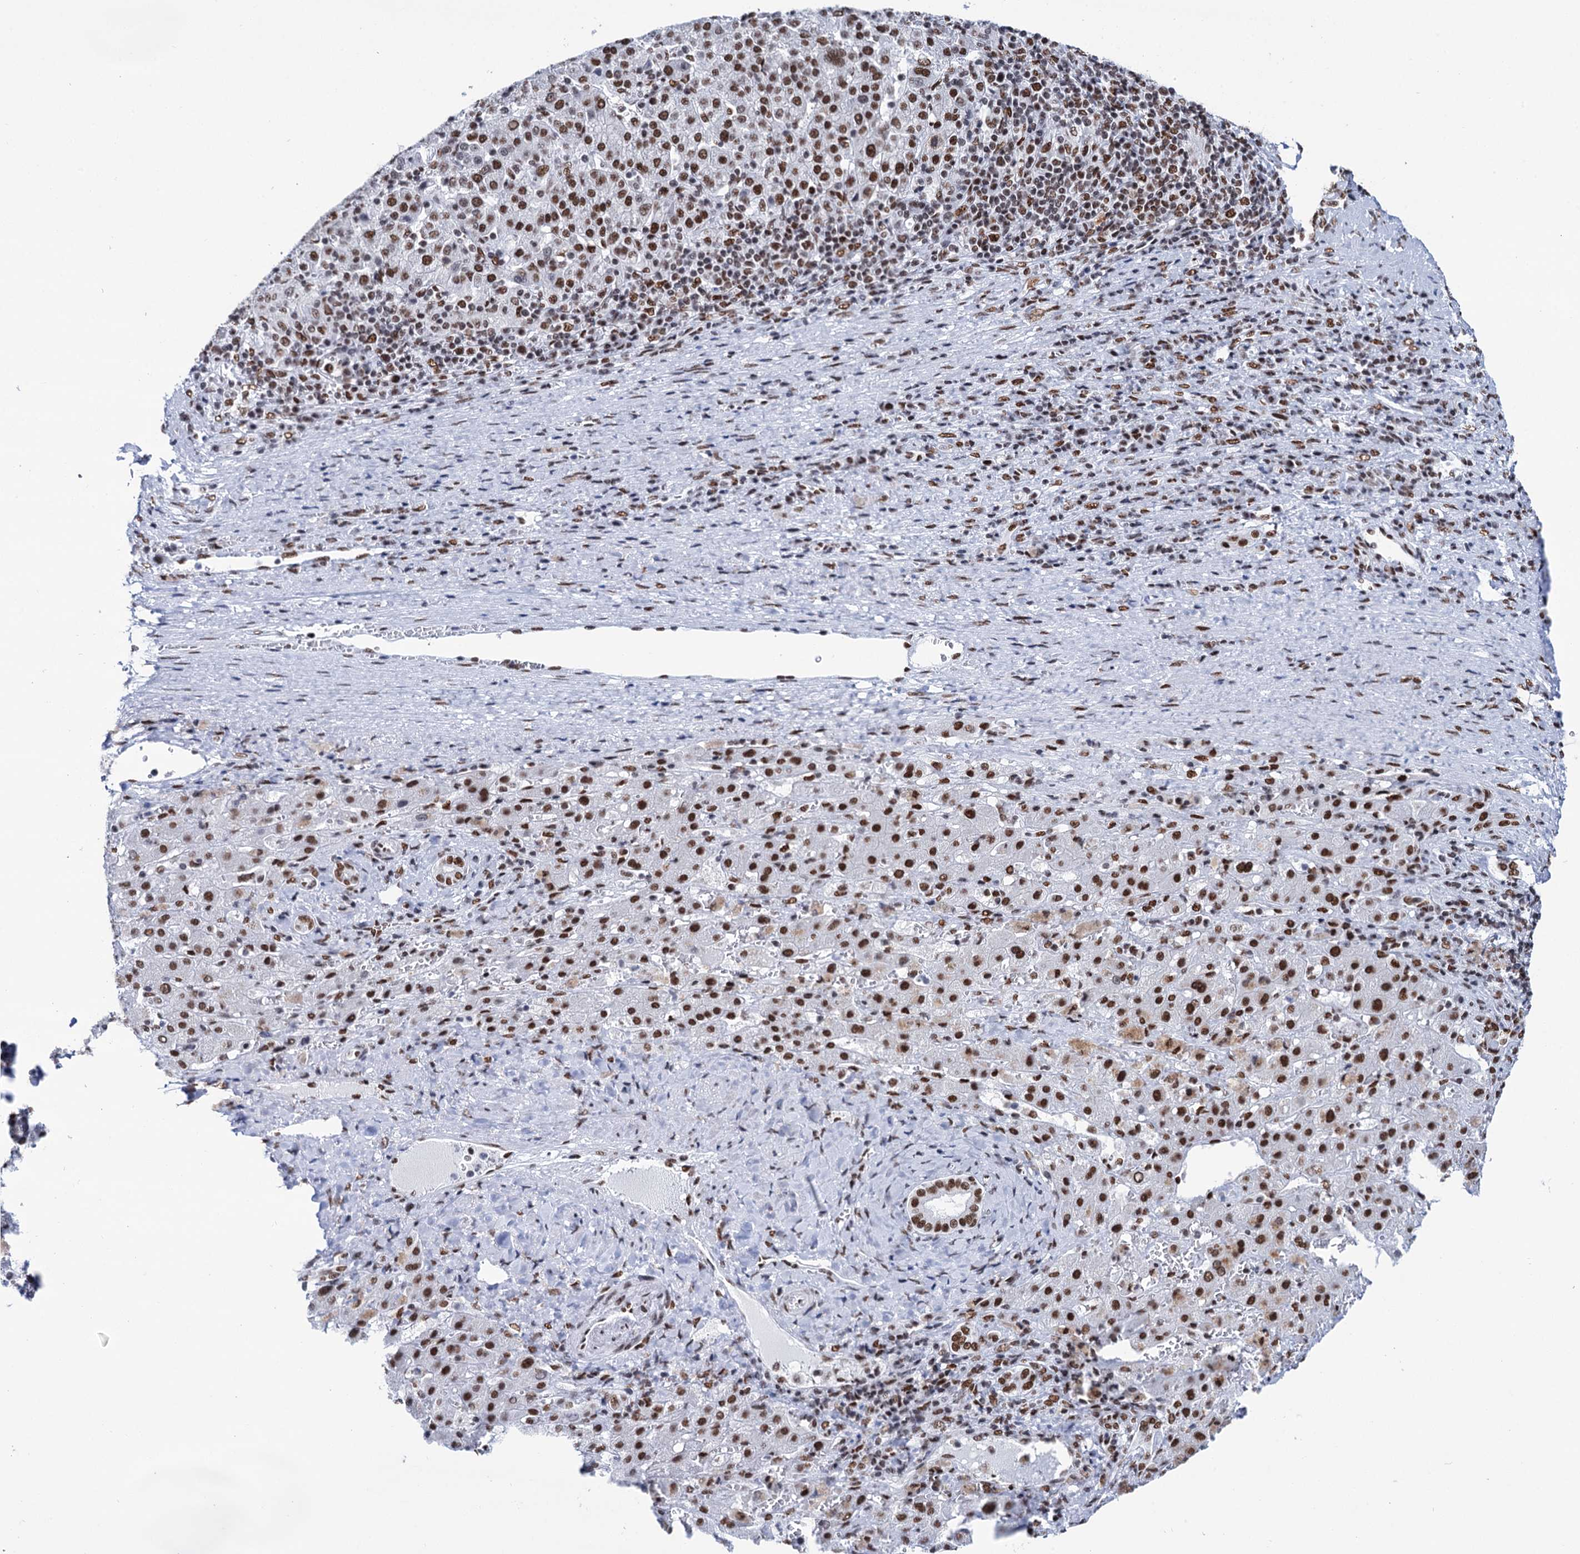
{"staining": {"intensity": "moderate", "quantity": ">75%", "location": "nuclear"}, "tissue": "liver cancer", "cell_type": "Tumor cells", "image_type": "cancer", "snomed": [{"axis": "morphology", "description": "Carcinoma, Hepatocellular, NOS"}, {"axis": "topography", "description": "Liver"}], "caption": "Moderate nuclear positivity is appreciated in about >75% of tumor cells in hepatocellular carcinoma (liver). The staining is performed using DAB brown chromogen to label protein expression. The nuclei are counter-stained blue using hematoxylin.", "gene": "MATR3", "patient": {"sex": "female", "age": 58}}